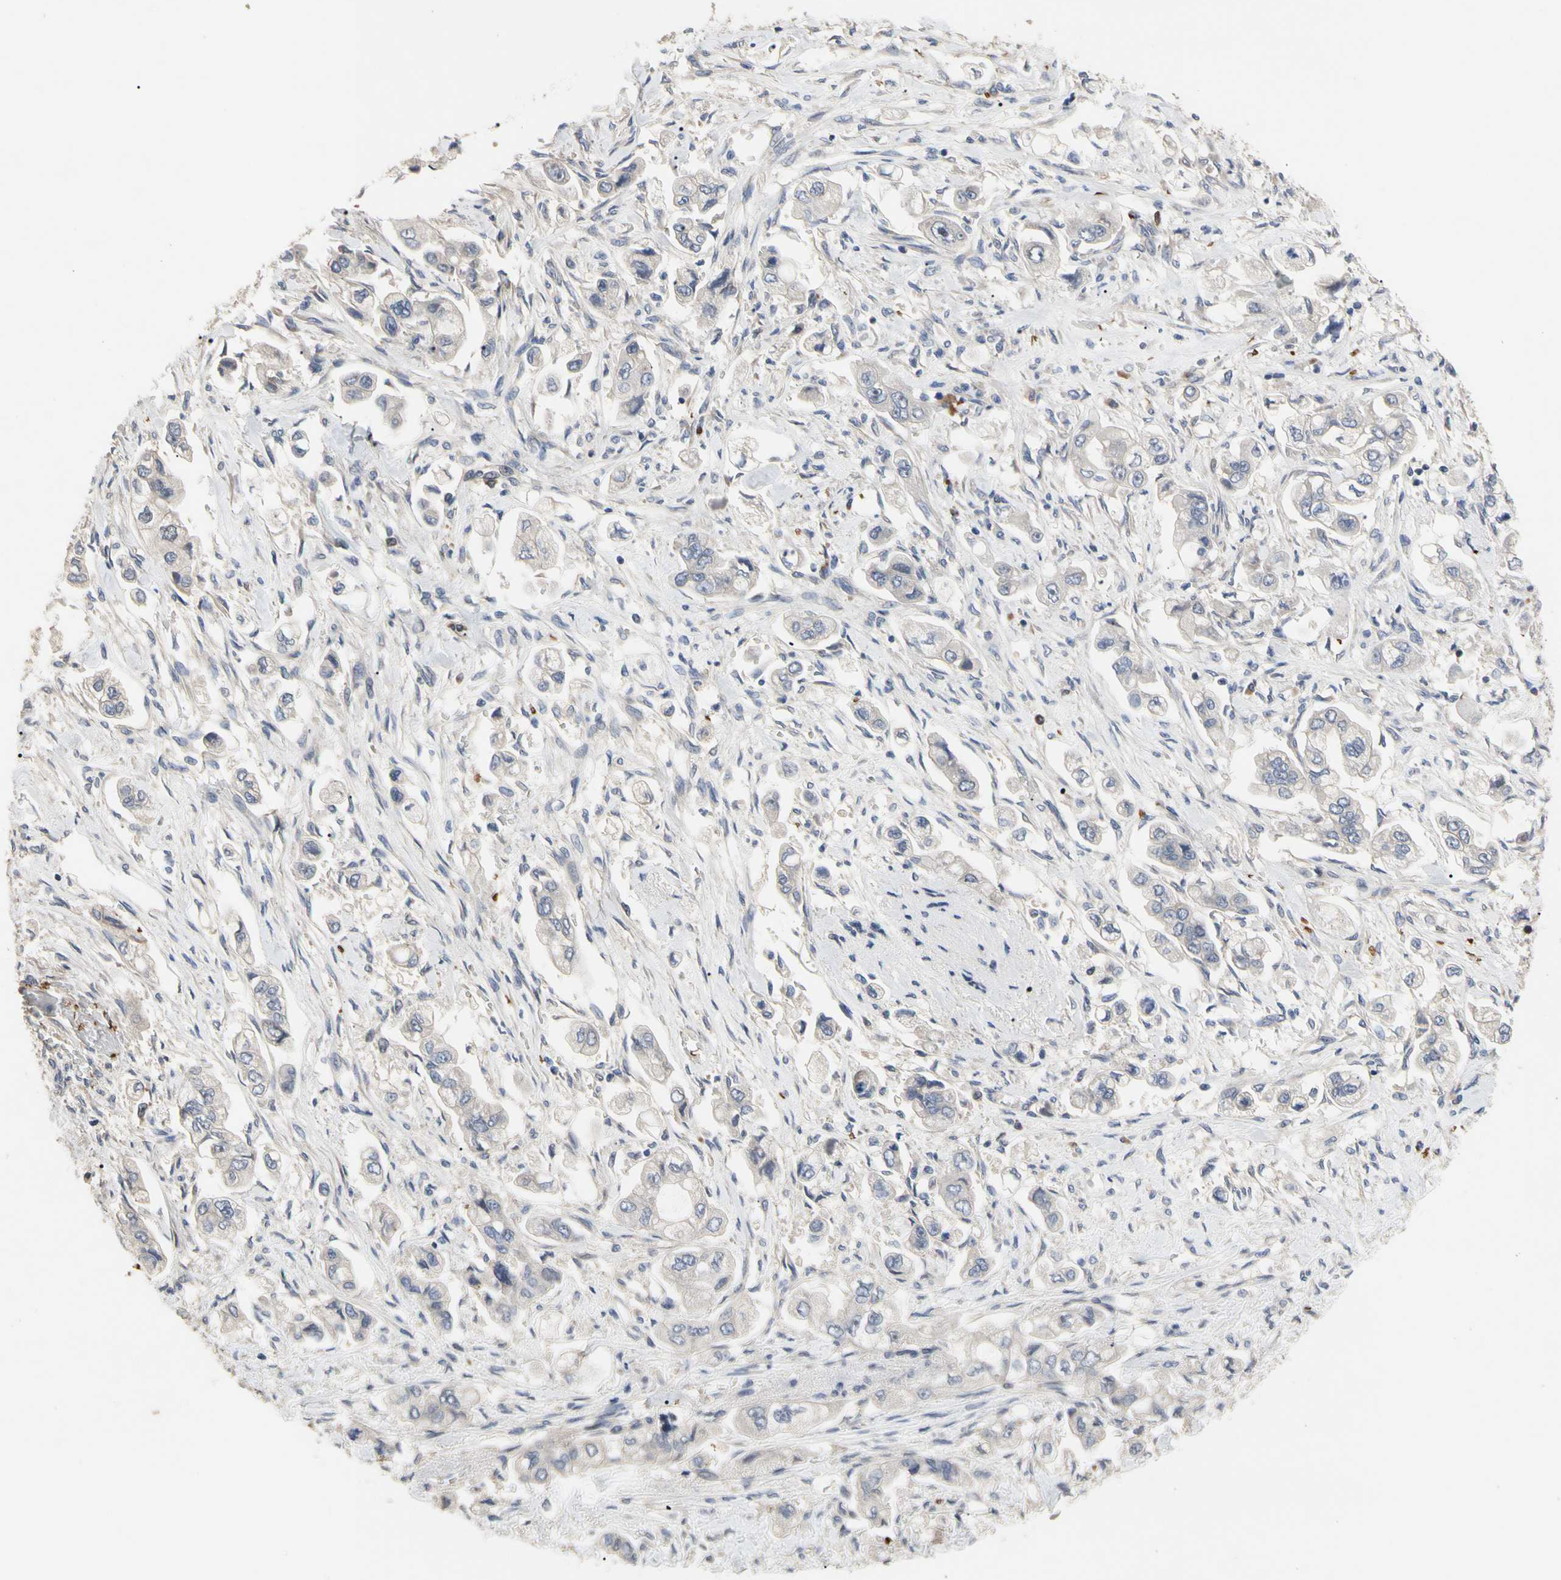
{"staining": {"intensity": "negative", "quantity": "none", "location": "none"}, "tissue": "stomach cancer", "cell_type": "Tumor cells", "image_type": "cancer", "snomed": [{"axis": "morphology", "description": "Adenocarcinoma, NOS"}, {"axis": "topography", "description": "Stomach"}], "caption": "IHC histopathology image of neoplastic tissue: human stomach adenocarcinoma stained with DAB (3,3'-diaminobenzidine) exhibits no significant protein positivity in tumor cells. The staining is performed using DAB (3,3'-diaminobenzidine) brown chromogen with nuclei counter-stained in using hematoxylin.", "gene": "HMGCR", "patient": {"sex": "male", "age": 62}}